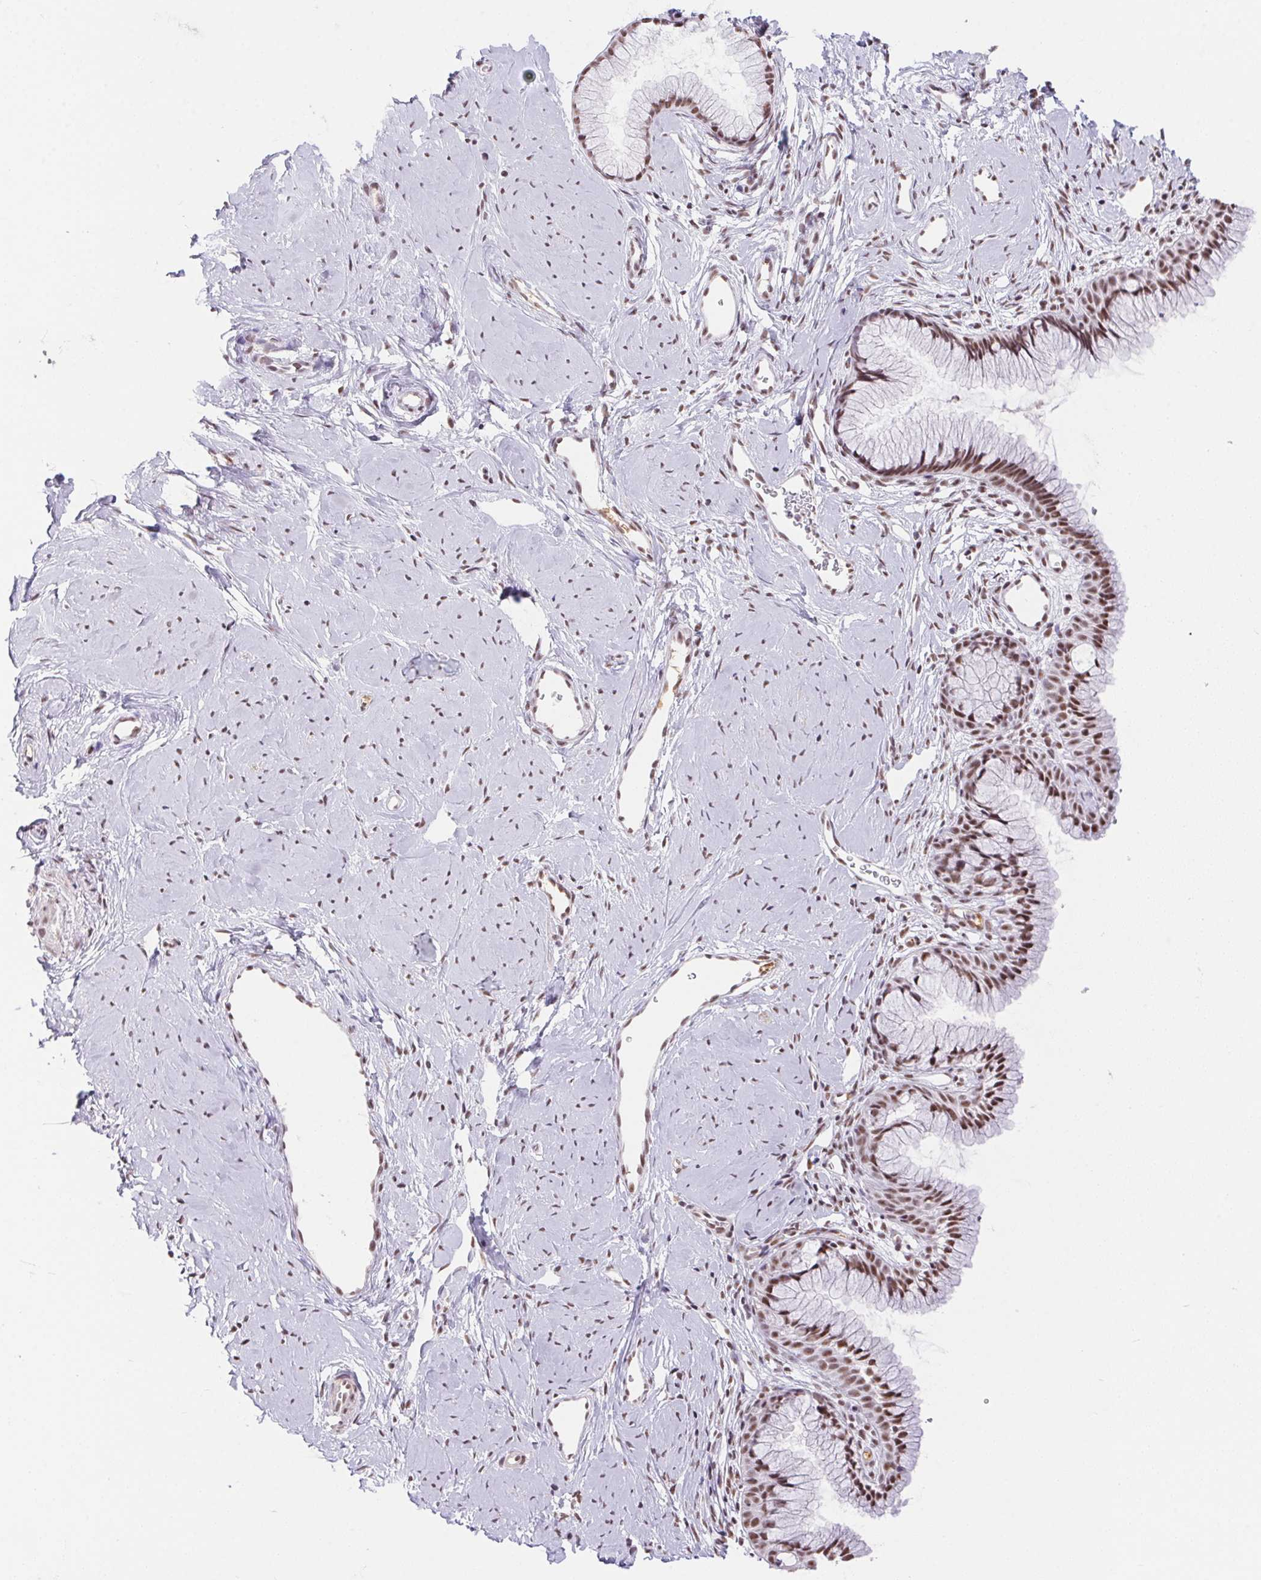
{"staining": {"intensity": "moderate", "quantity": ">75%", "location": "nuclear"}, "tissue": "cervix", "cell_type": "Glandular cells", "image_type": "normal", "snomed": [{"axis": "morphology", "description": "Normal tissue, NOS"}, {"axis": "topography", "description": "Cervix"}], "caption": "Glandular cells show medium levels of moderate nuclear expression in about >75% of cells in benign human cervix. The staining was performed using DAB (3,3'-diaminobenzidine) to visualize the protein expression in brown, while the nuclei were stained in blue with hematoxylin (Magnification: 20x).", "gene": "DDX17", "patient": {"sex": "female", "age": 40}}